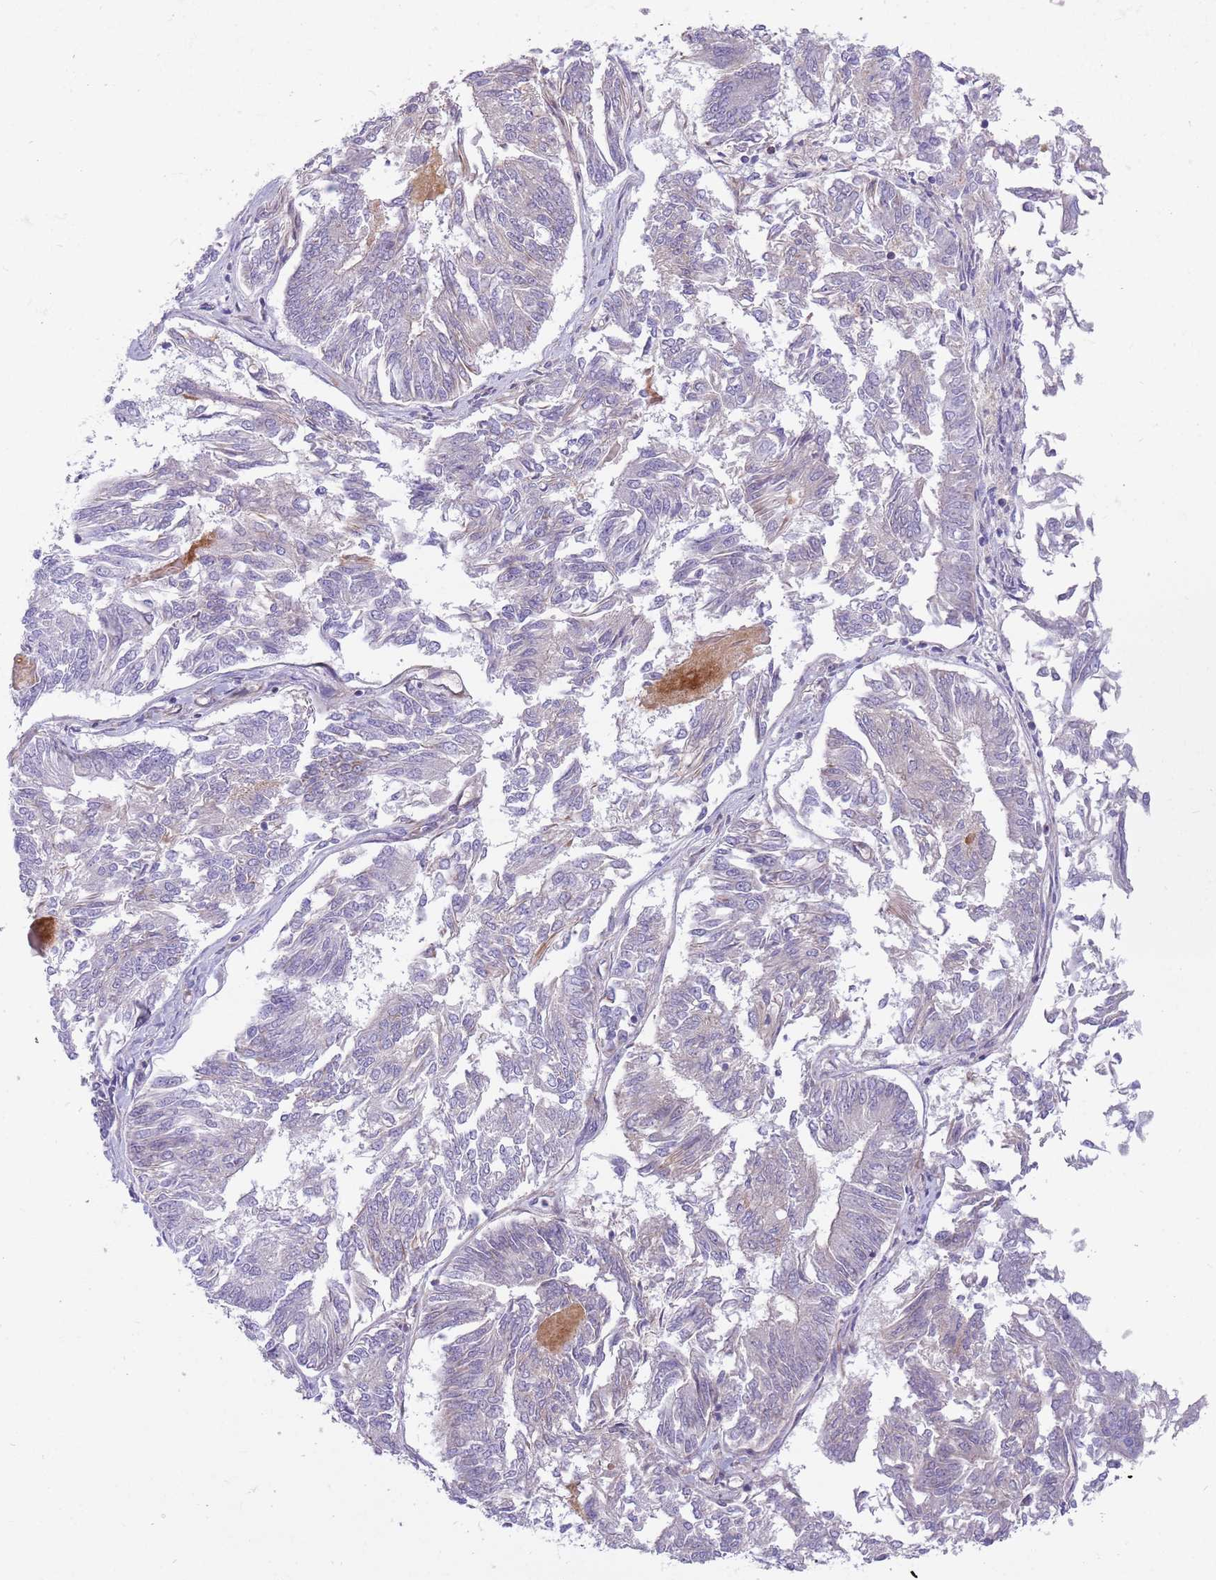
{"staining": {"intensity": "negative", "quantity": "none", "location": "none"}, "tissue": "endometrial cancer", "cell_type": "Tumor cells", "image_type": "cancer", "snomed": [{"axis": "morphology", "description": "Adenocarcinoma, NOS"}, {"axis": "topography", "description": "Endometrium"}], "caption": "A histopathology image of endometrial cancer stained for a protein reveals no brown staining in tumor cells.", "gene": "LEPROTL1", "patient": {"sex": "female", "age": 58}}